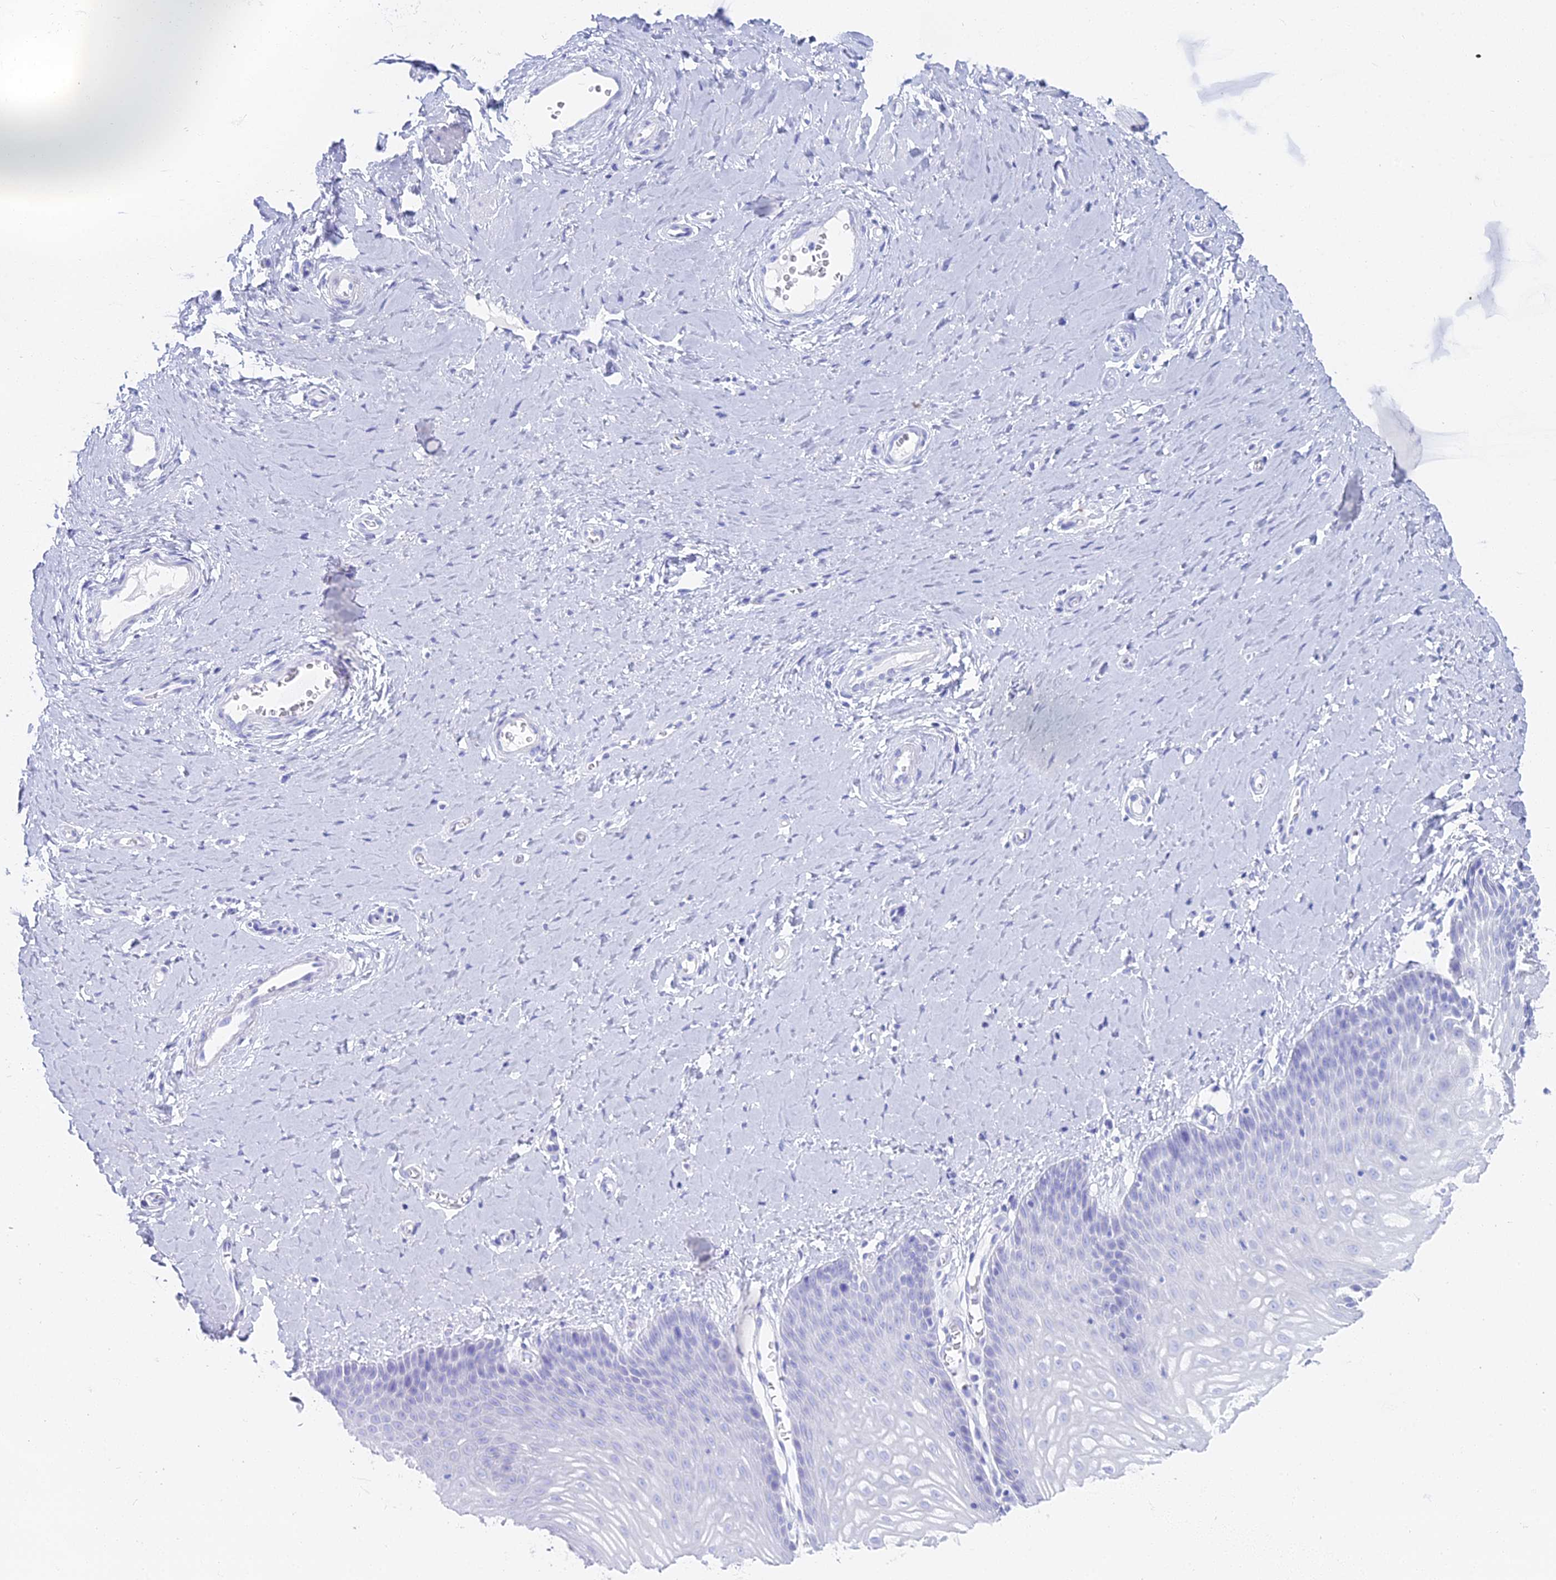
{"staining": {"intensity": "negative", "quantity": "none", "location": "none"}, "tissue": "vagina", "cell_type": "Squamous epithelial cells", "image_type": "normal", "snomed": [{"axis": "morphology", "description": "Normal tissue, NOS"}, {"axis": "topography", "description": "Vagina"}], "caption": "A micrograph of human vagina is negative for staining in squamous epithelial cells. The staining is performed using DAB (3,3'-diaminobenzidine) brown chromogen with nuclei counter-stained in using hematoxylin.", "gene": "CGB1", "patient": {"sex": "female", "age": 65}}